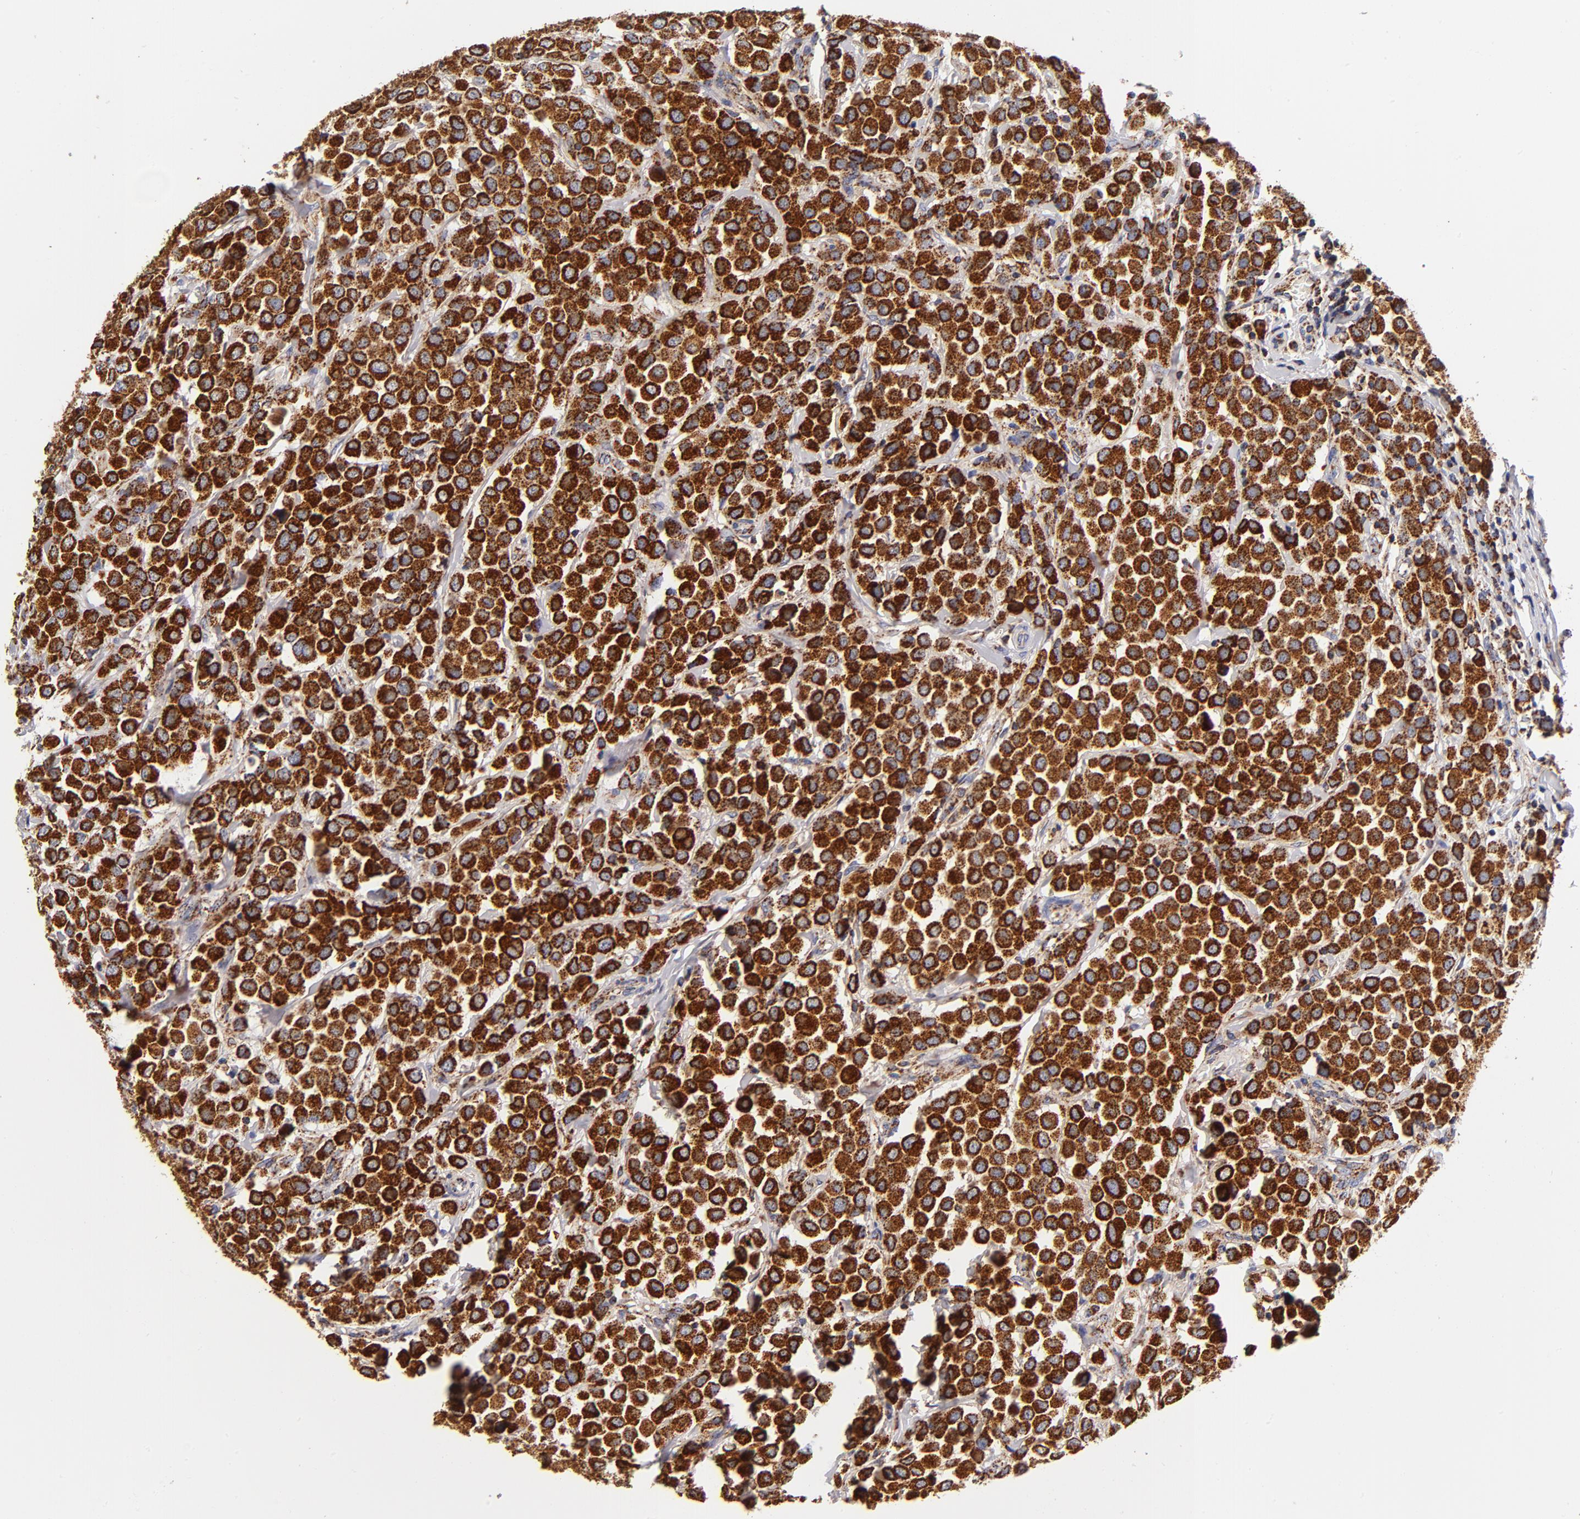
{"staining": {"intensity": "strong", "quantity": ">75%", "location": "cytoplasmic/membranous"}, "tissue": "breast cancer", "cell_type": "Tumor cells", "image_type": "cancer", "snomed": [{"axis": "morphology", "description": "Duct carcinoma"}, {"axis": "topography", "description": "Breast"}], "caption": "Immunohistochemical staining of human breast intraductal carcinoma reveals high levels of strong cytoplasmic/membranous expression in approximately >75% of tumor cells. The staining was performed using DAB (3,3'-diaminobenzidine), with brown indicating positive protein expression. Nuclei are stained blue with hematoxylin.", "gene": "ECHS1", "patient": {"sex": "female", "age": 61}}